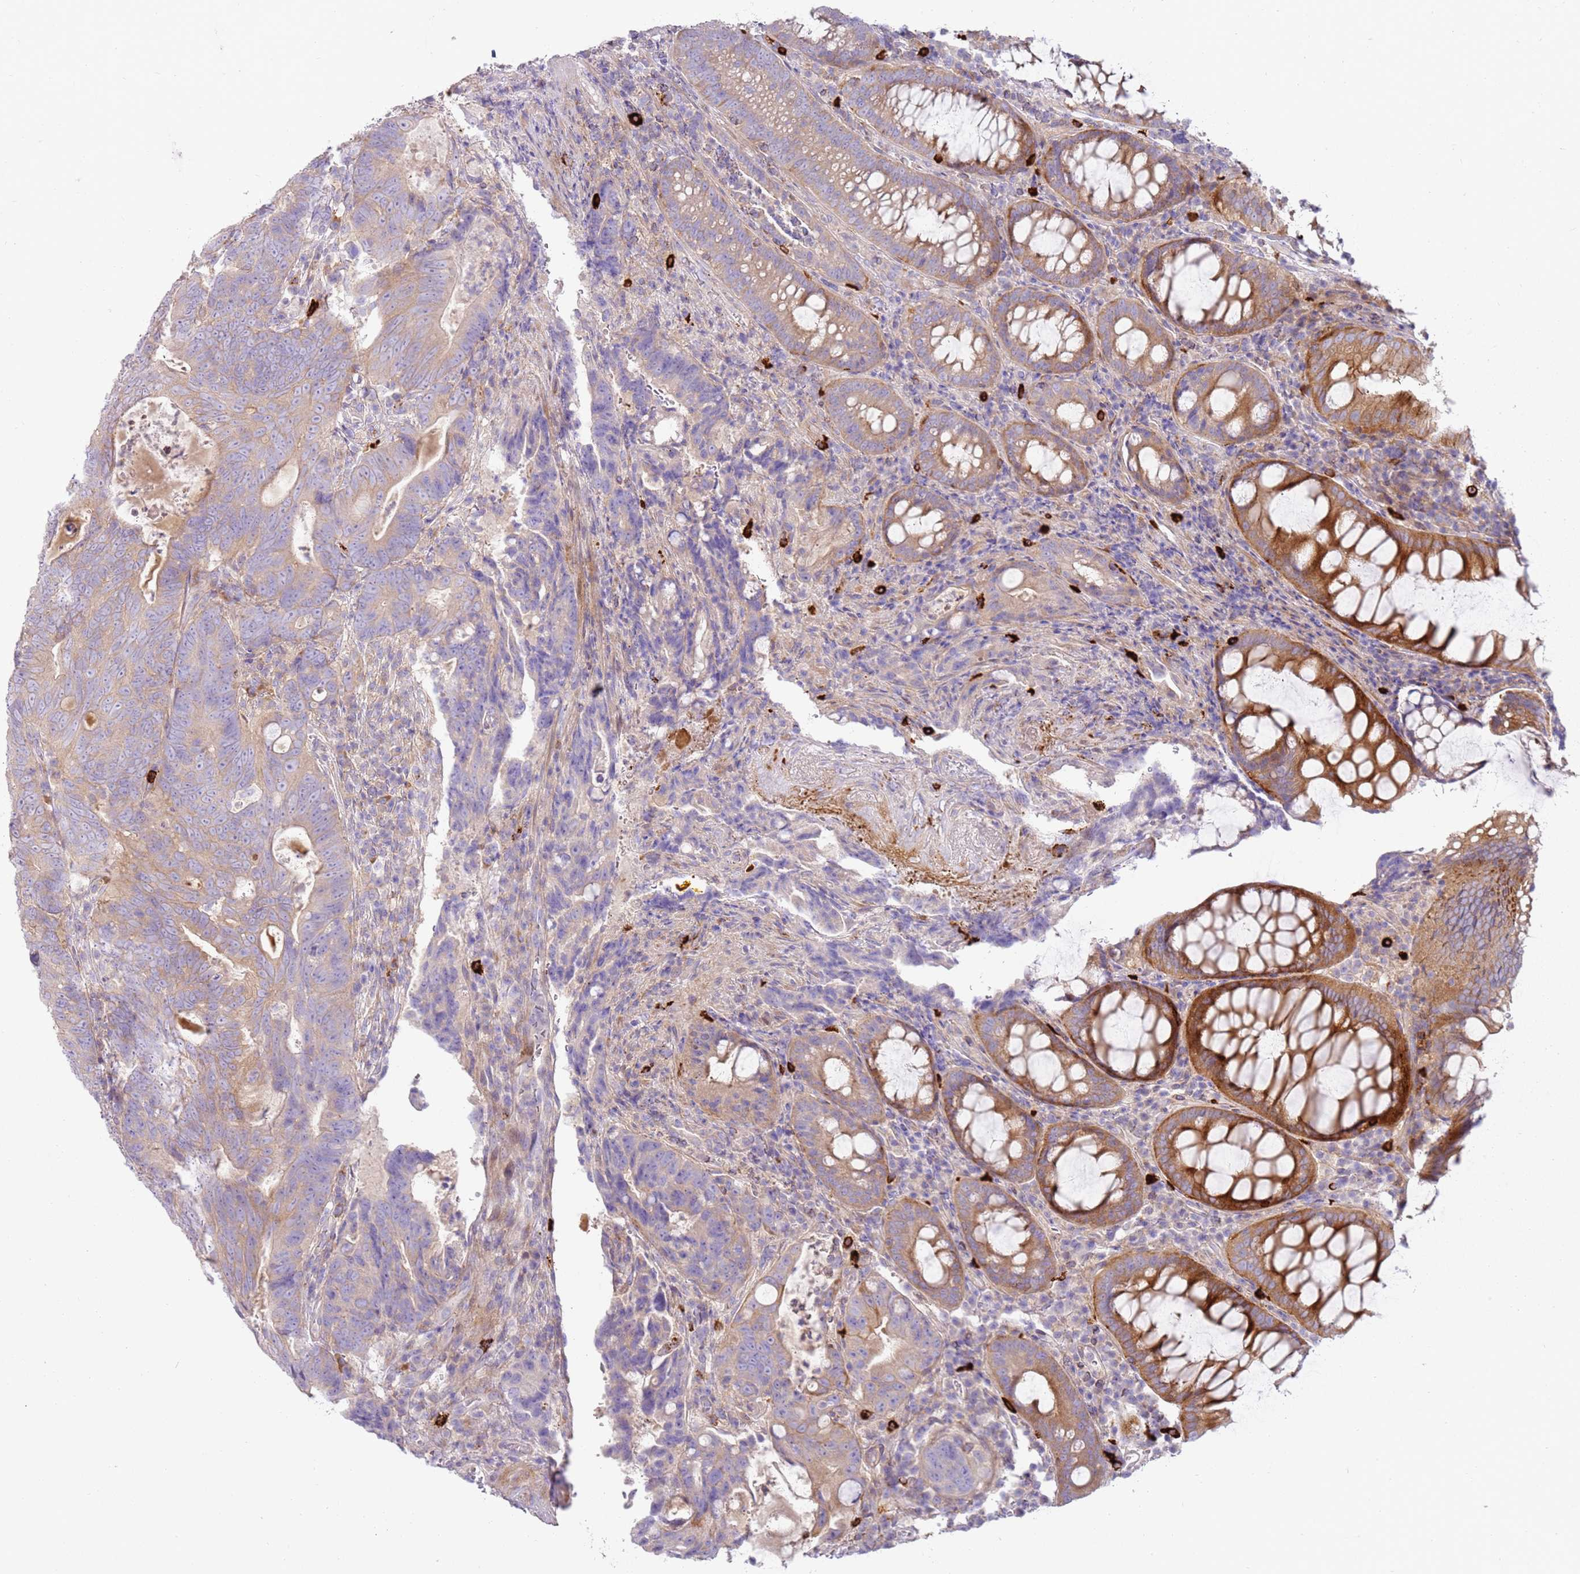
{"staining": {"intensity": "weak", "quantity": "<25%", "location": "cytoplasmic/membranous"}, "tissue": "colorectal cancer", "cell_type": "Tumor cells", "image_type": "cancer", "snomed": [{"axis": "morphology", "description": "Adenocarcinoma, NOS"}, {"axis": "topography", "description": "Colon"}], "caption": "Tumor cells show no significant protein expression in colorectal adenocarcinoma.", "gene": "FPR1", "patient": {"sex": "female", "age": 82}}